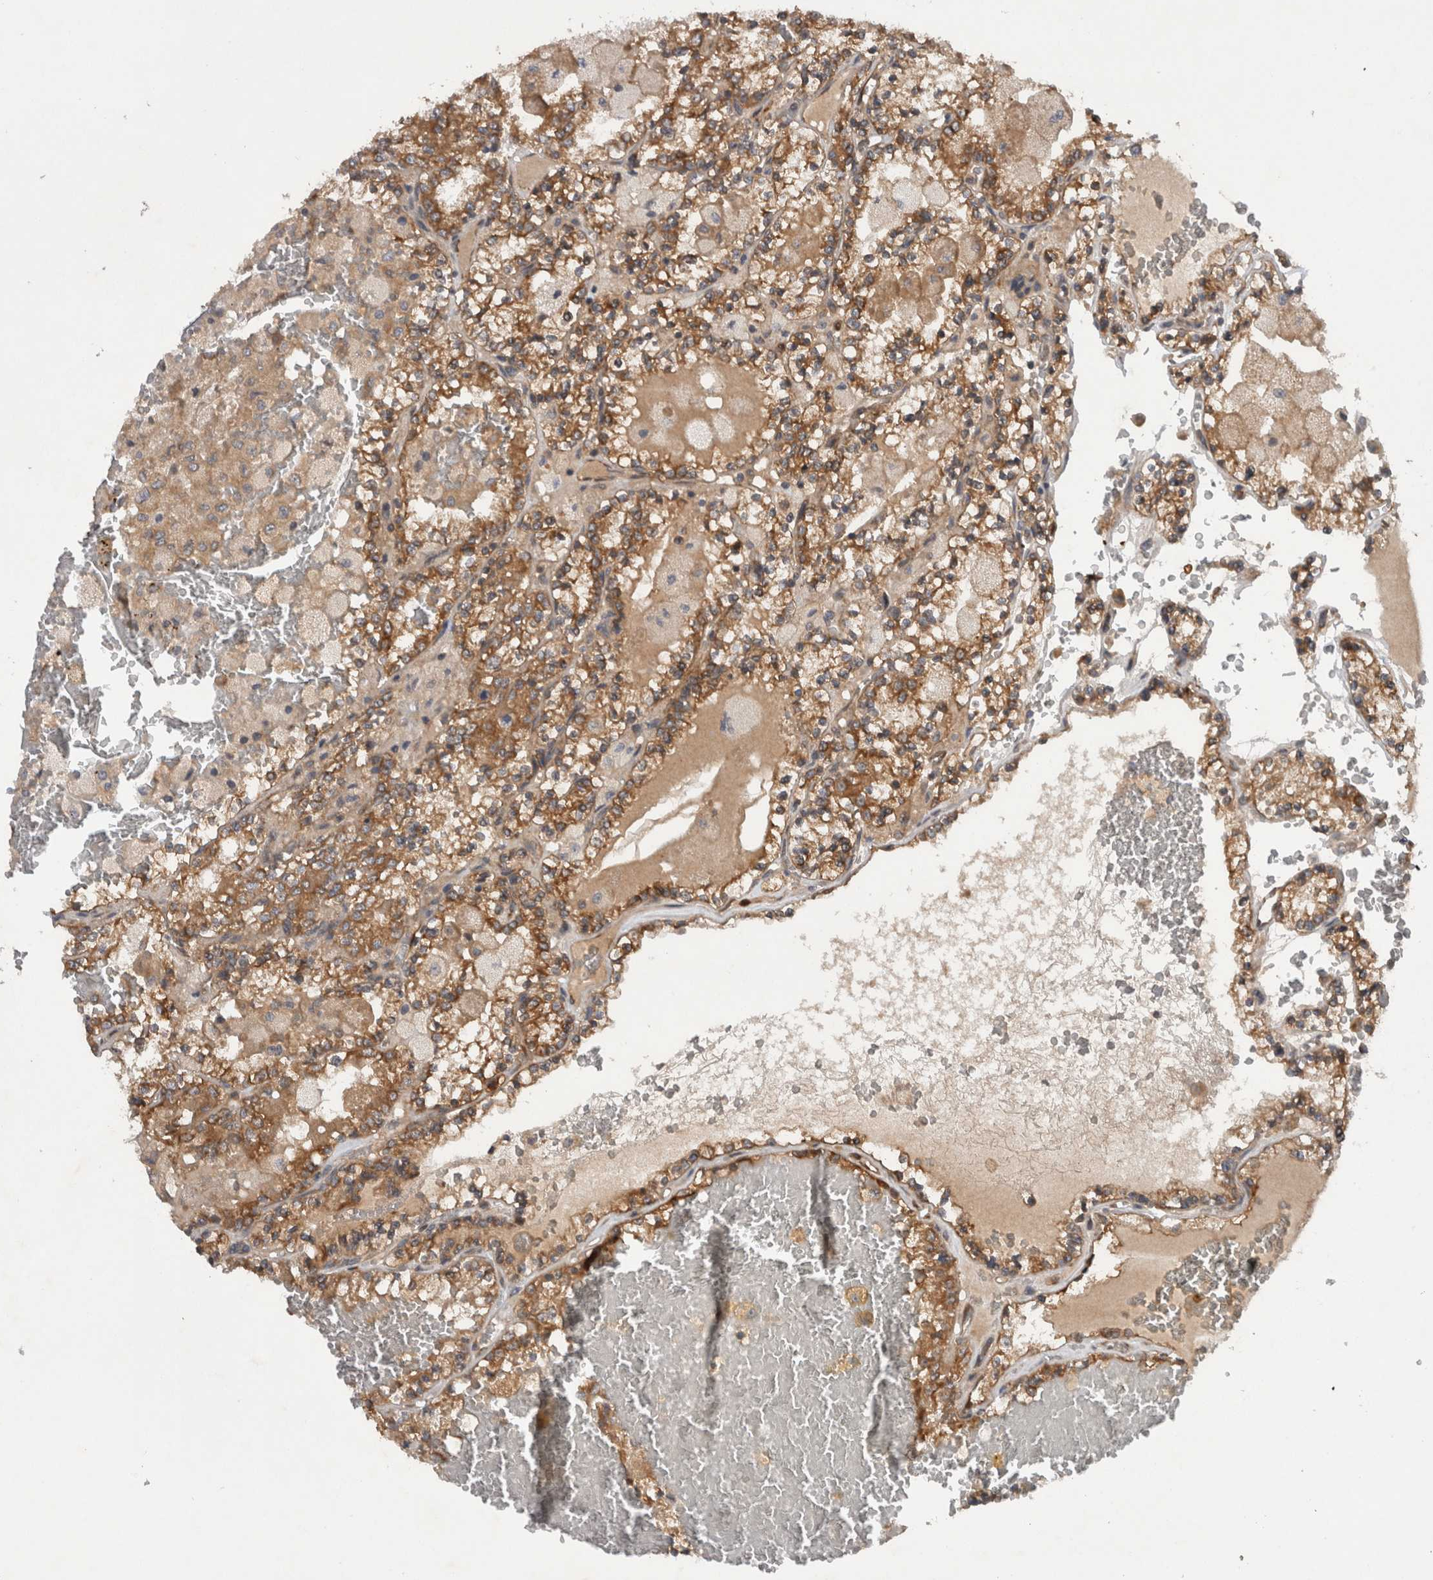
{"staining": {"intensity": "moderate", "quantity": ">75%", "location": "cytoplasmic/membranous"}, "tissue": "renal cancer", "cell_type": "Tumor cells", "image_type": "cancer", "snomed": [{"axis": "morphology", "description": "Adenocarcinoma, NOS"}, {"axis": "topography", "description": "Kidney"}], "caption": "This is an image of immunohistochemistry staining of adenocarcinoma (renal), which shows moderate staining in the cytoplasmic/membranous of tumor cells.", "gene": "PDCD2", "patient": {"sex": "female", "age": 56}}